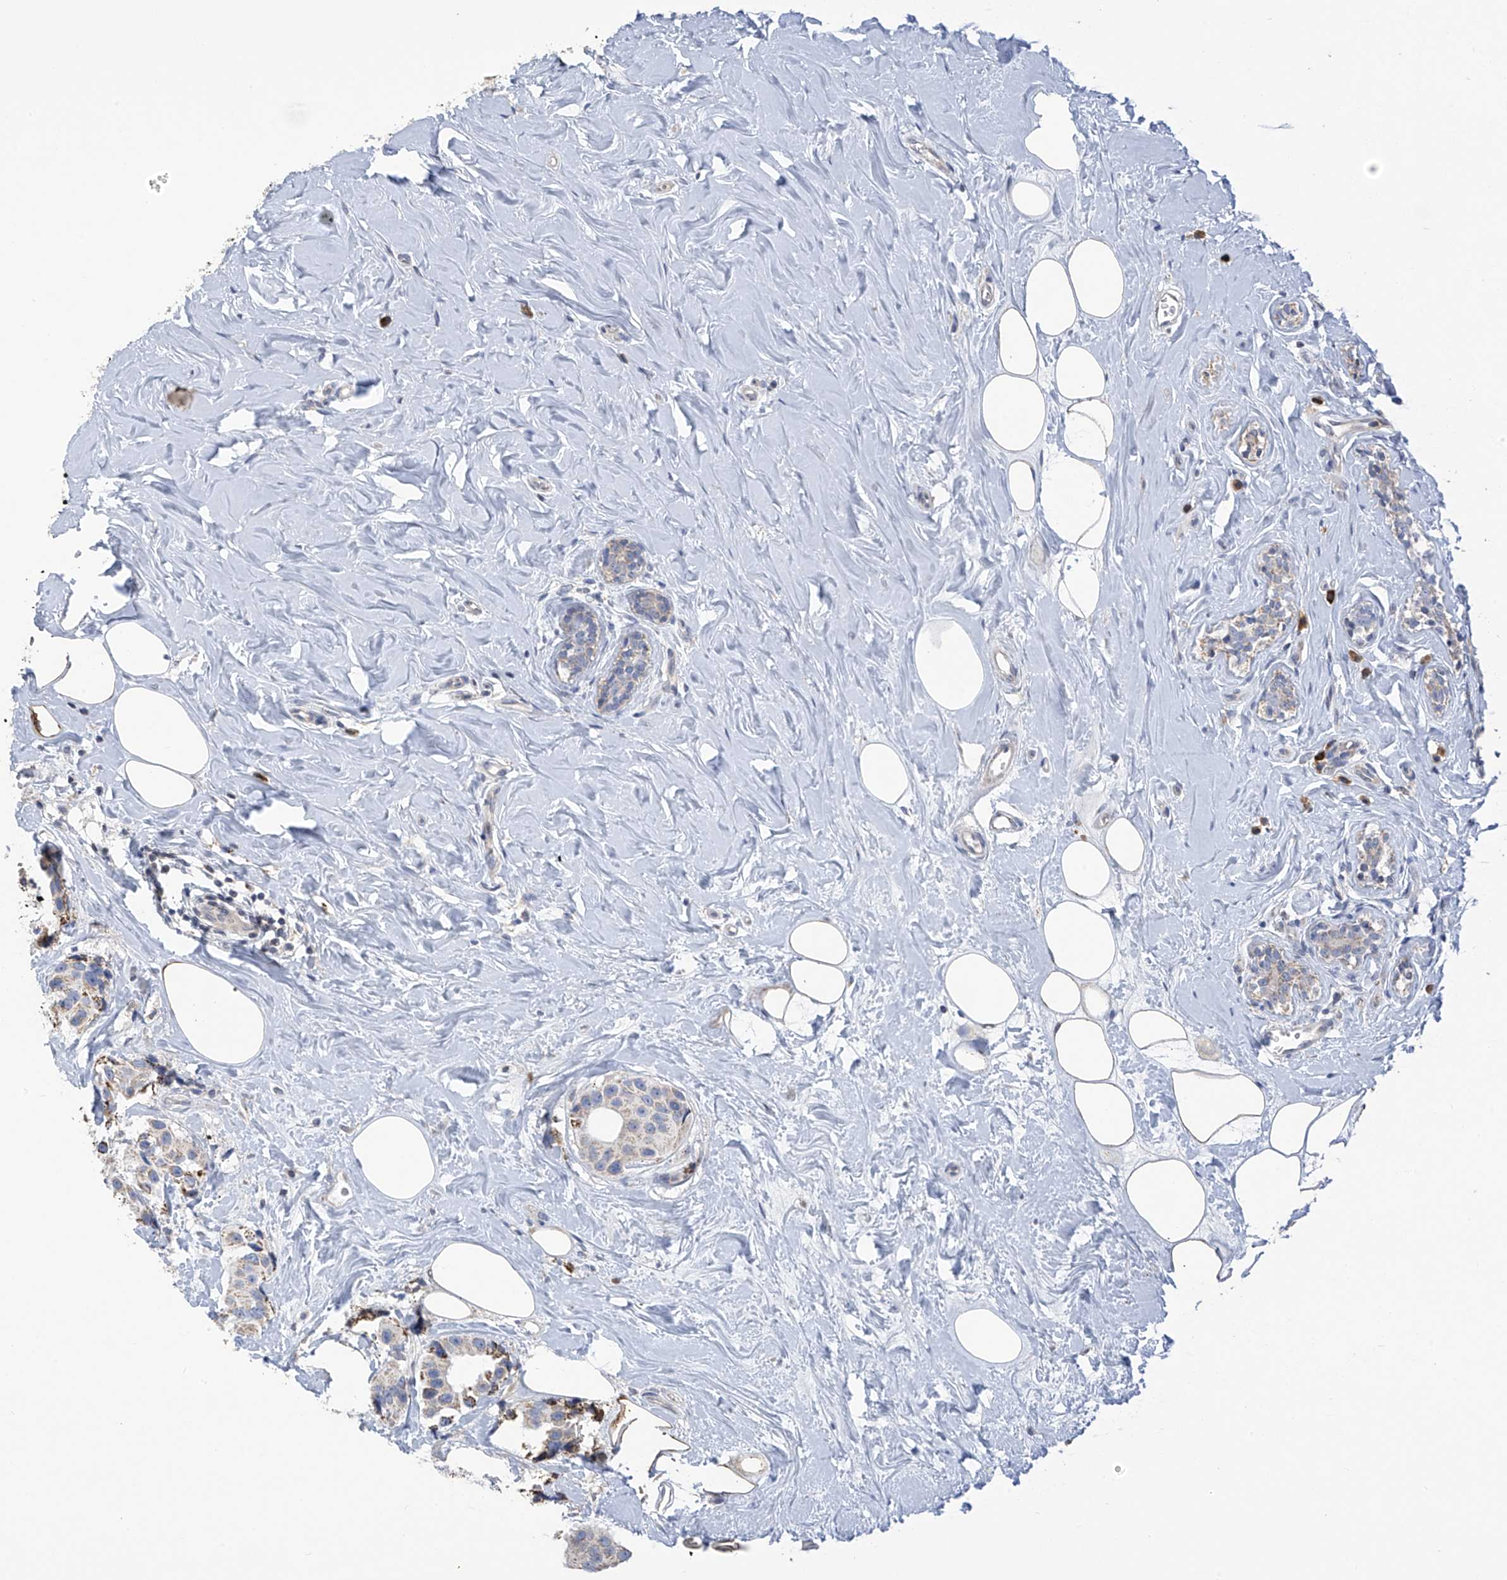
{"staining": {"intensity": "negative", "quantity": "none", "location": "none"}, "tissue": "breast cancer", "cell_type": "Tumor cells", "image_type": "cancer", "snomed": [{"axis": "morphology", "description": "Normal tissue, NOS"}, {"axis": "morphology", "description": "Duct carcinoma"}, {"axis": "topography", "description": "Breast"}], "caption": "IHC photomicrograph of neoplastic tissue: human intraductal carcinoma (breast) stained with DAB reveals no significant protein expression in tumor cells. Nuclei are stained in blue.", "gene": "SLCO4A1", "patient": {"sex": "female", "age": 39}}